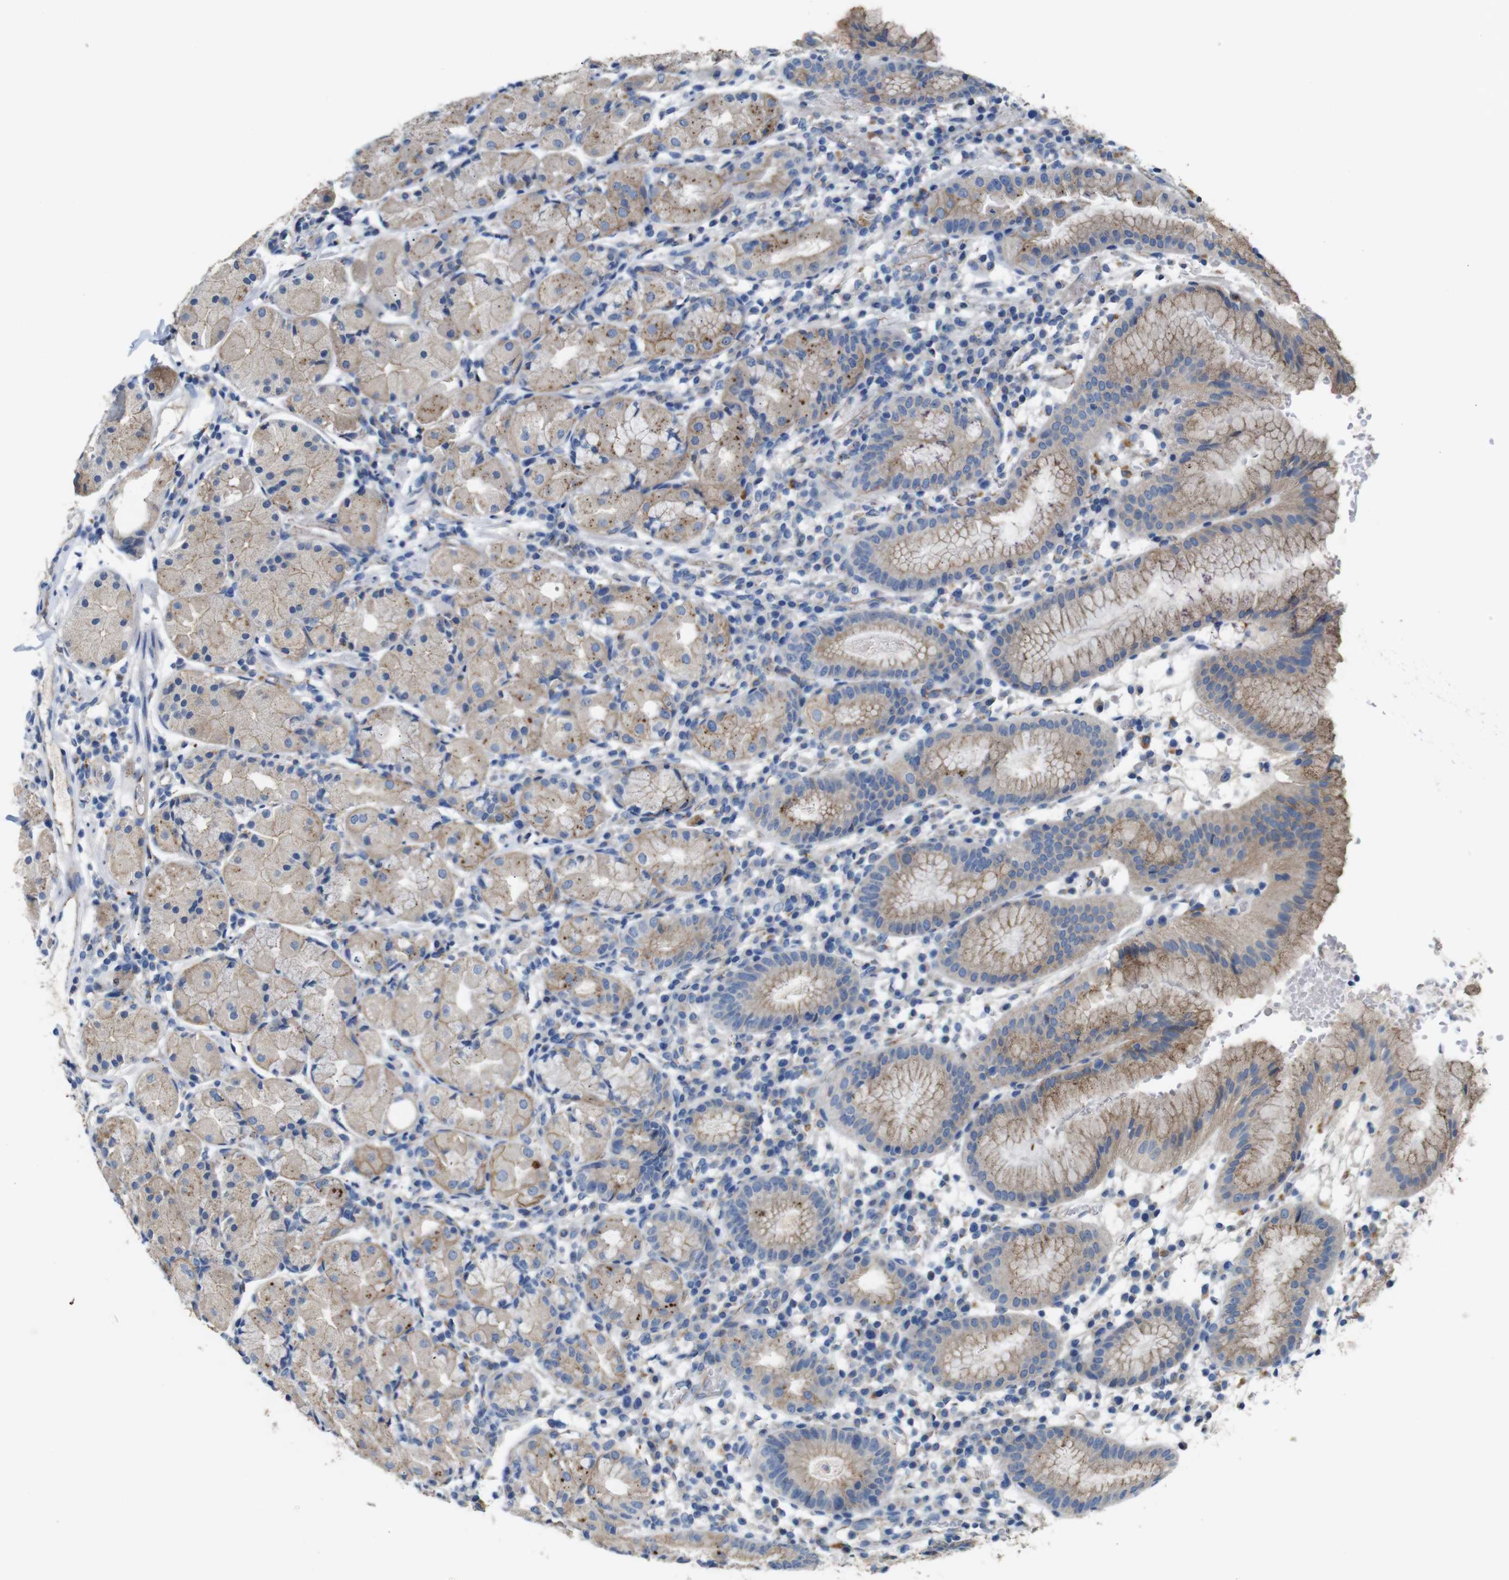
{"staining": {"intensity": "moderate", "quantity": "<25%", "location": "cytoplasmic/membranous"}, "tissue": "stomach", "cell_type": "Glandular cells", "image_type": "normal", "snomed": [{"axis": "morphology", "description": "Normal tissue, NOS"}, {"axis": "topography", "description": "Stomach"}, {"axis": "topography", "description": "Stomach, lower"}], "caption": "Moderate cytoplasmic/membranous expression is appreciated in approximately <25% of glandular cells in normal stomach.", "gene": "NHLRC3", "patient": {"sex": "female", "age": 75}}